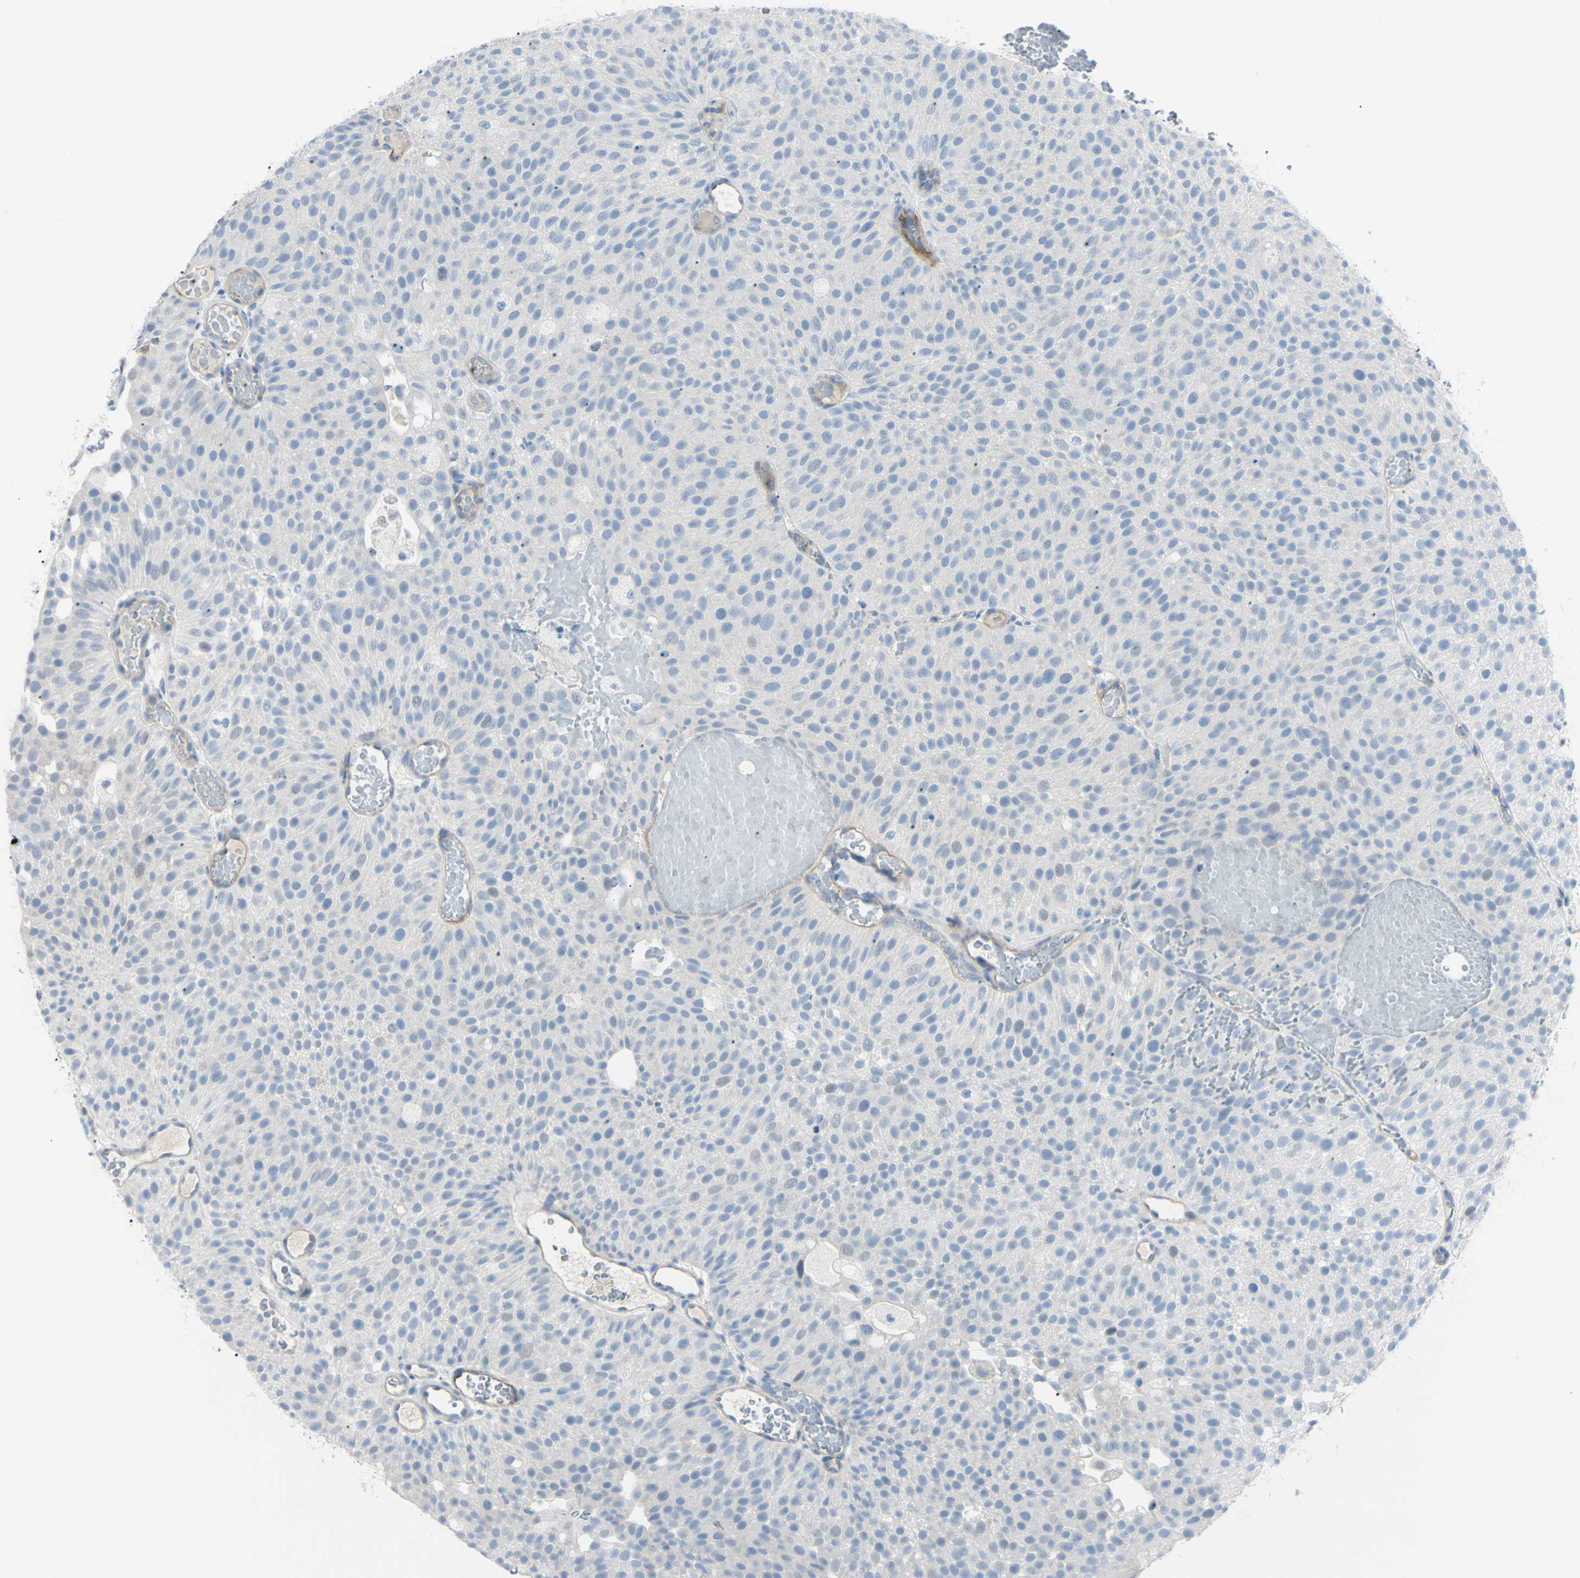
{"staining": {"intensity": "negative", "quantity": "none", "location": "none"}, "tissue": "urothelial cancer", "cell_type": "Tumor cells", "image_type": "cancer", "snomed": [{"axis": "morphology", "description": "Urothelial carcinoma, Low grade"}, {"axis": "topography", "description": "Urinary bladder"}], "caption": "Tumor cells show no significant positivity in urothelial cancer.", "gene": "FOLH1", "patient": {"sex": "male", "age": 78}}